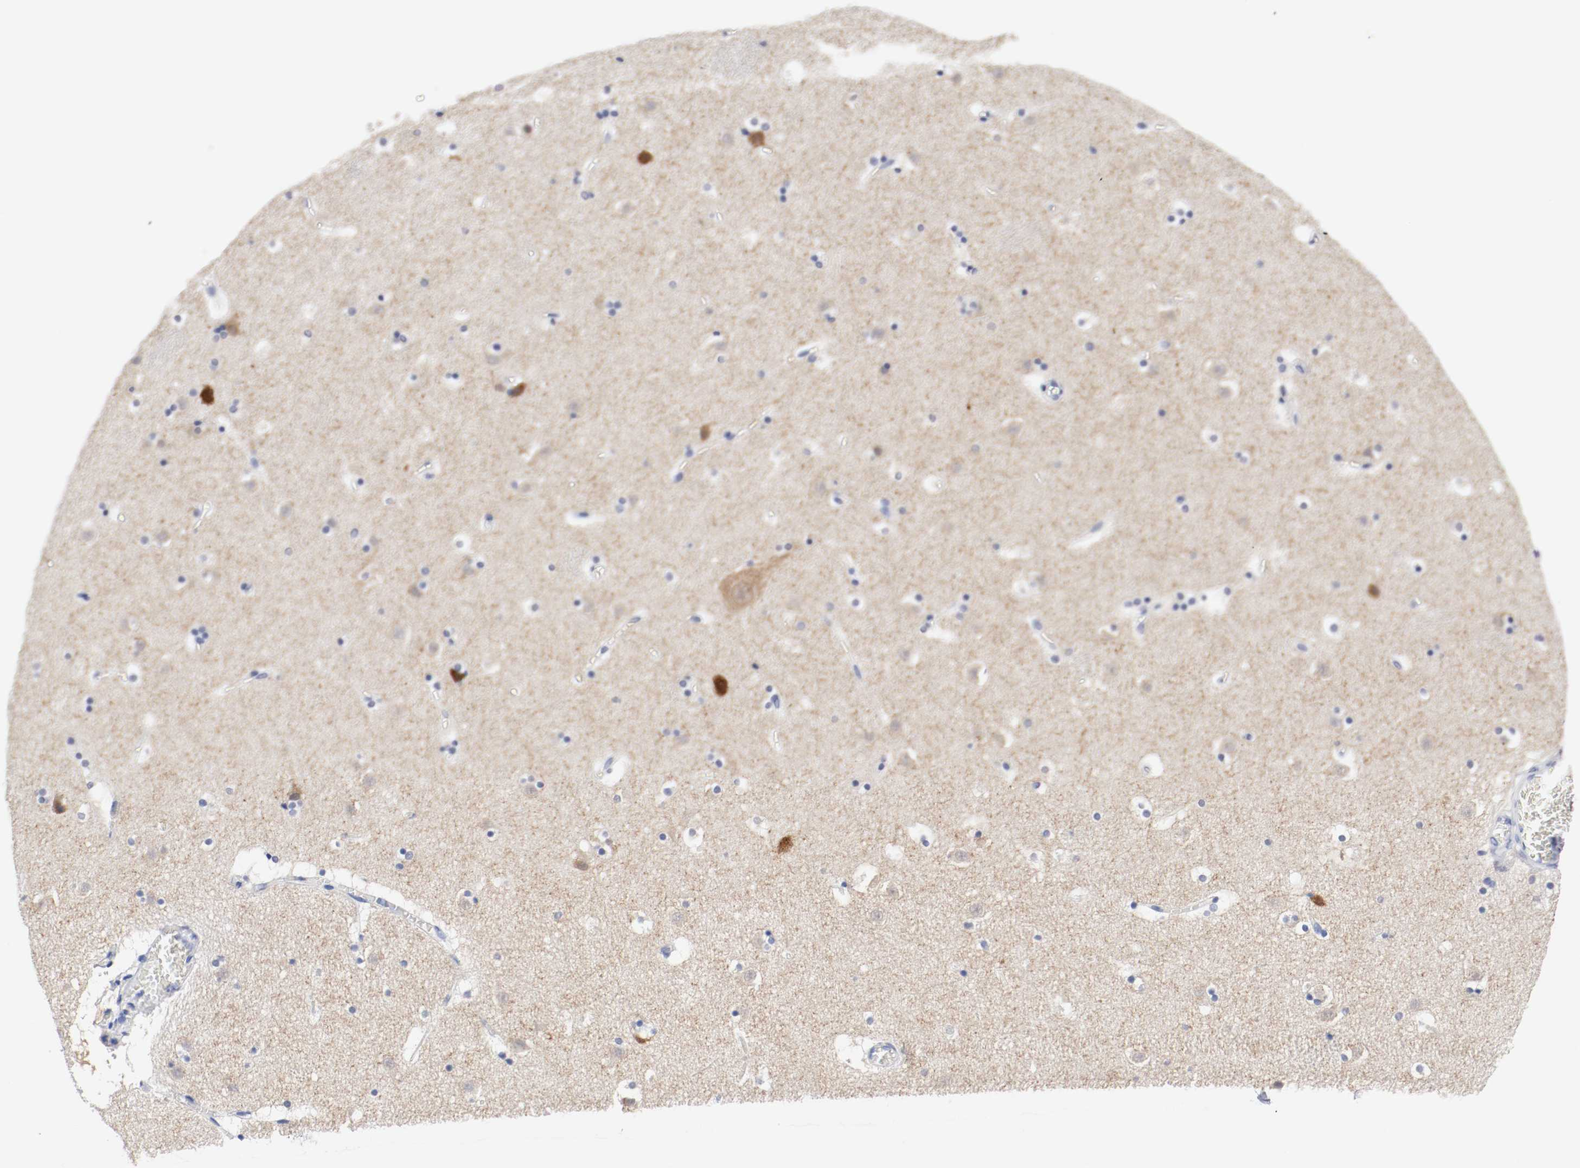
{"staining": {"intensity": "negative", "quantity": "none", "location": "none"}, "tissue": "caudate", "cell_type": "Glial cells", "image_type": "normal", "snomed": [{"axis": "morphology", "description": "Normal tissue, NOS"}, {"axis": "topography", "description": "Lateral ventricle wall"}], "caption": "High power microscopy micrograph of an immunohistochemistry (IHC) micrograph of normal caudate, revealing no significant positivity in glial cells.", "gene": "GAD1", "patient": {"sex": "male", "age": 45}}